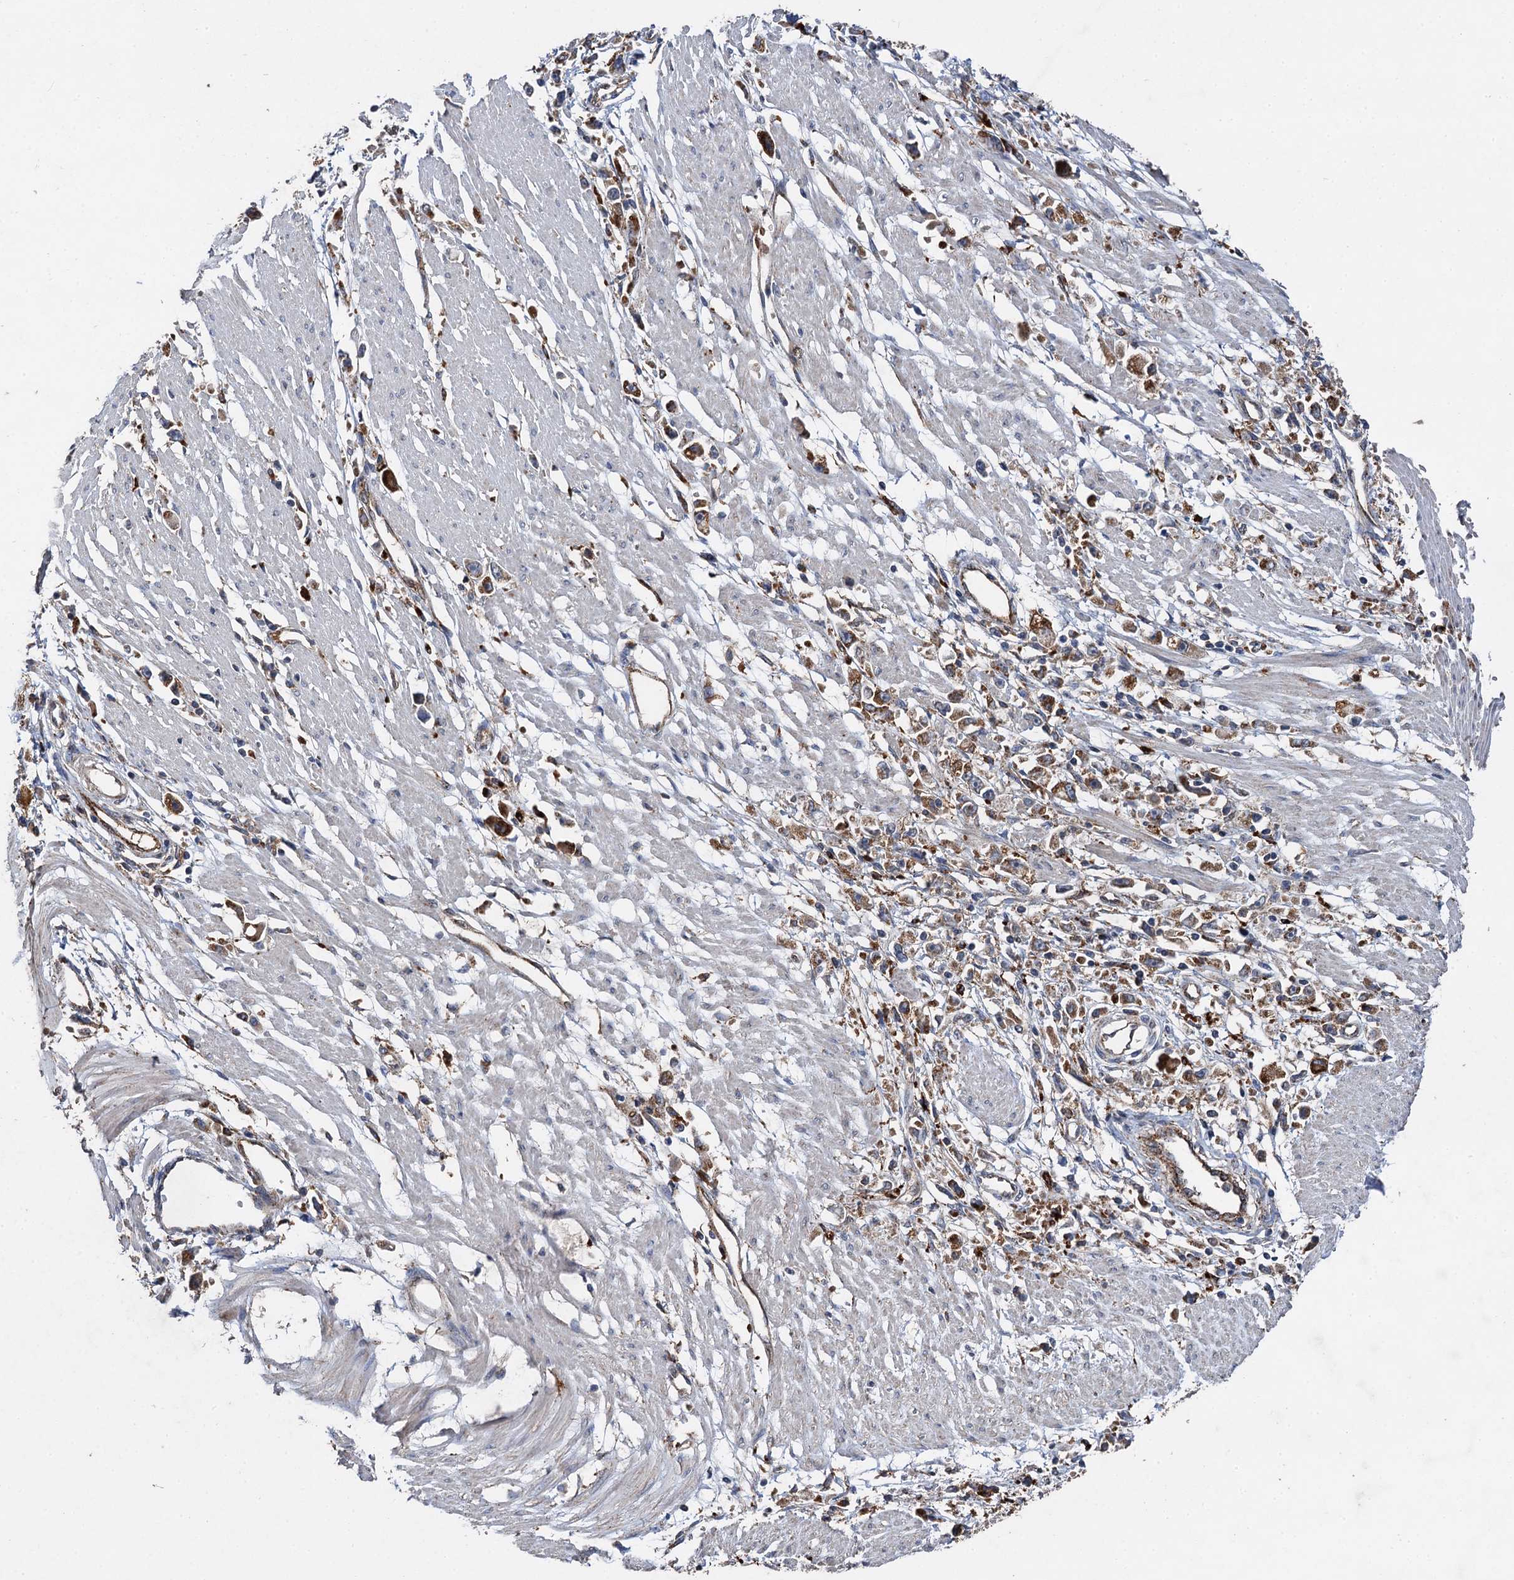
{"staining": {"intensity": "strong", "quantity": ">75%", "location": "cytoplasmic/membranous"}, "tissue": "stomach cancer", "cell_type": "Tumor cells", "image_type": "cancer", "snomed": [{"axis": "morphology", "description": "Adenocarcinoma, NOS"}, {"axis": "topography", "description": "Stomach"}], "caption": "This is an image of IHC staining of adenocarcinoma (stomach), which shows strong expression in the cytoplasmic/membranous of tumor cells.", "gene": "GBA1", "patient": {"sex": "female", "age": 59}}